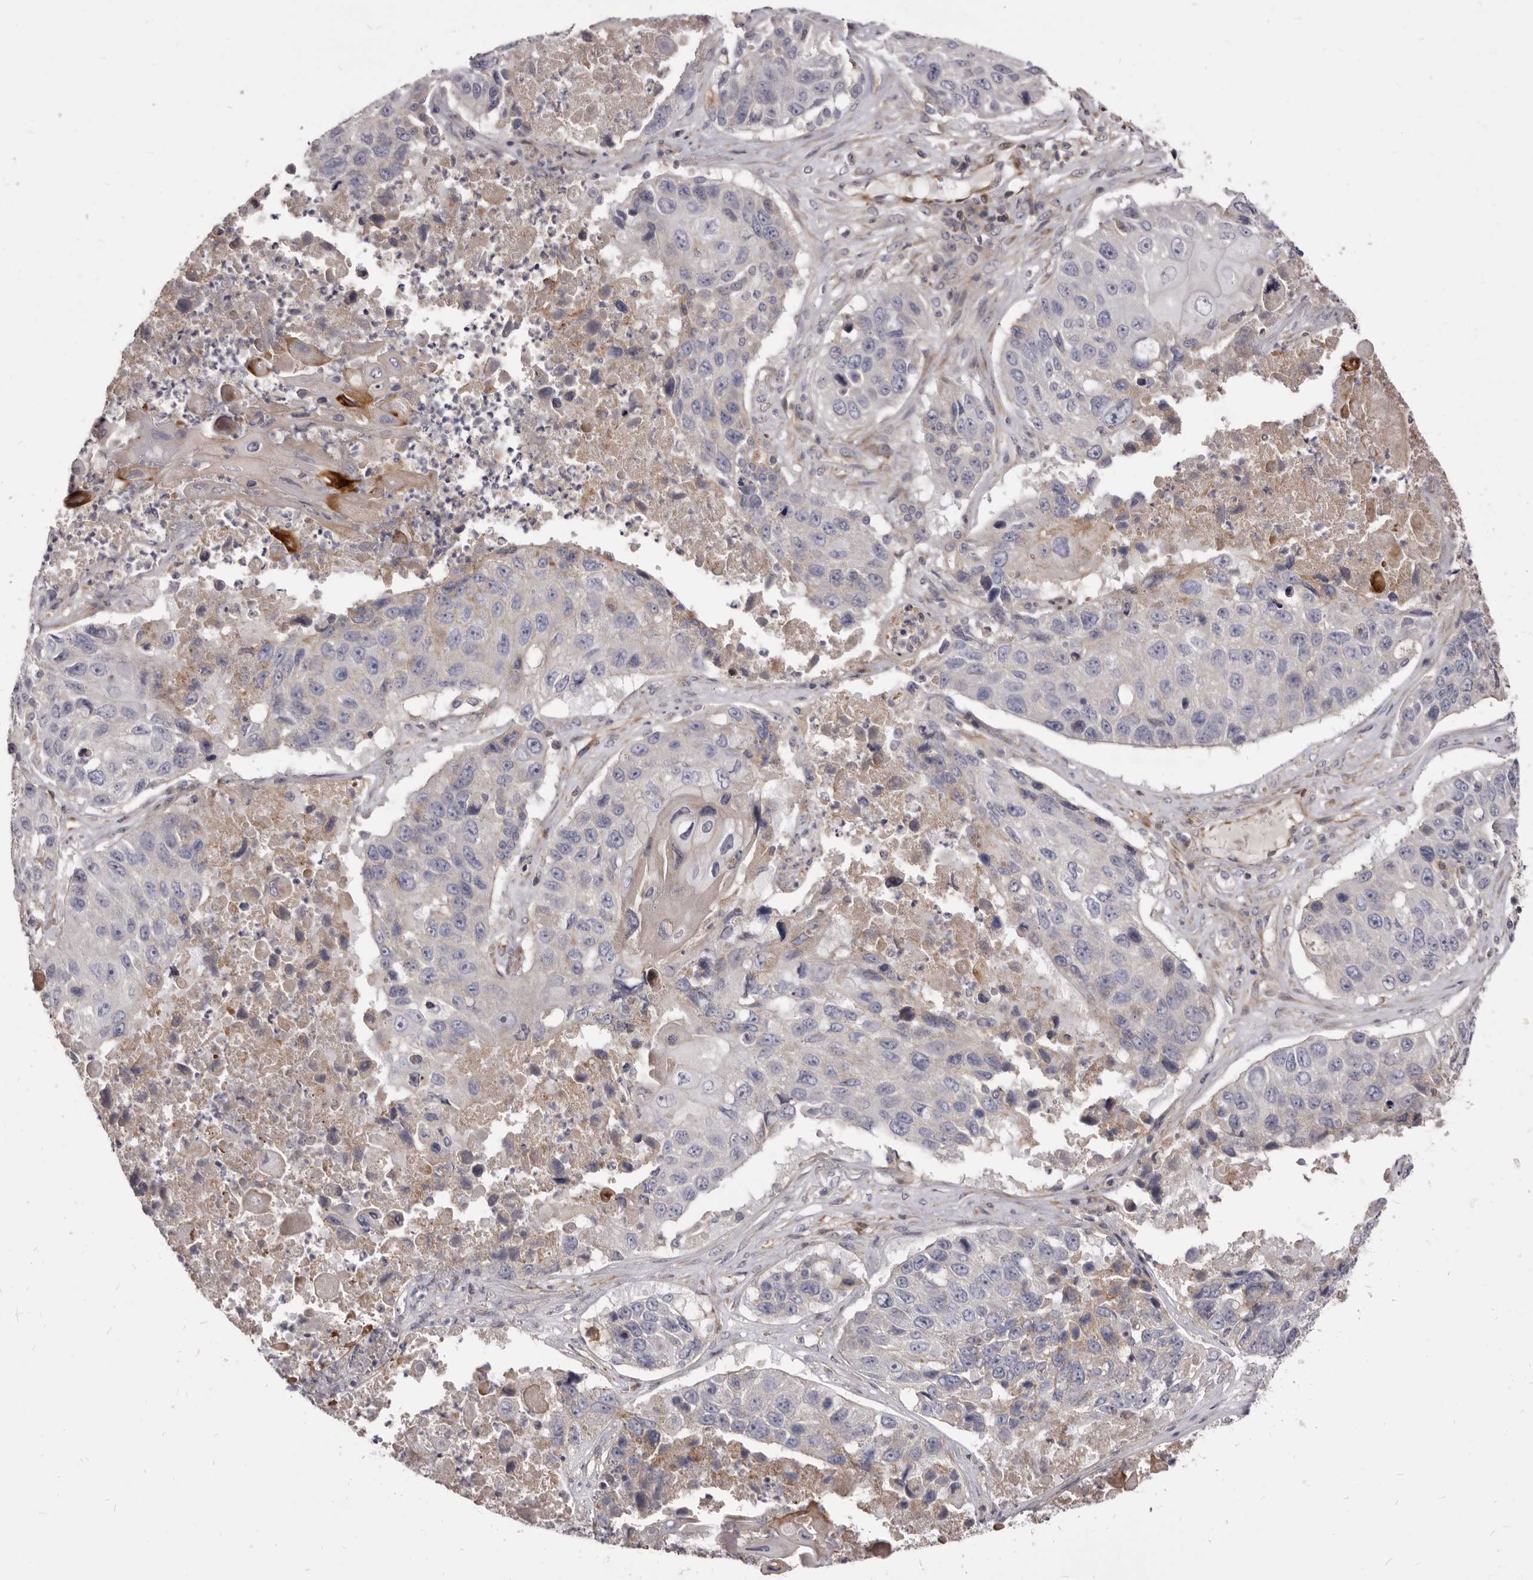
{"staining": {"intensity": "negative", "quantity": "none", "location": "none"}, "tissue": "lung cancer", "cell_type": "Tumor cells", "image_type": "cancer", "snomed": [{"axis": "morphology", "description": "Squamous cell carcinoma, NOS"}, {"axis": "topography", "description": "Lung"}], "caption": "High power microscopy histopathology image of an immunohistochemistry (IHC) histopathology image of lung cancer (squamous cell carcinoma), revealing no significant expression in tumor cells. (DAB (3,3'-diaminobenzidine) IHC, high magnification).", "gene": "FAS", "patient": {"sex": "male", "age": 61}}